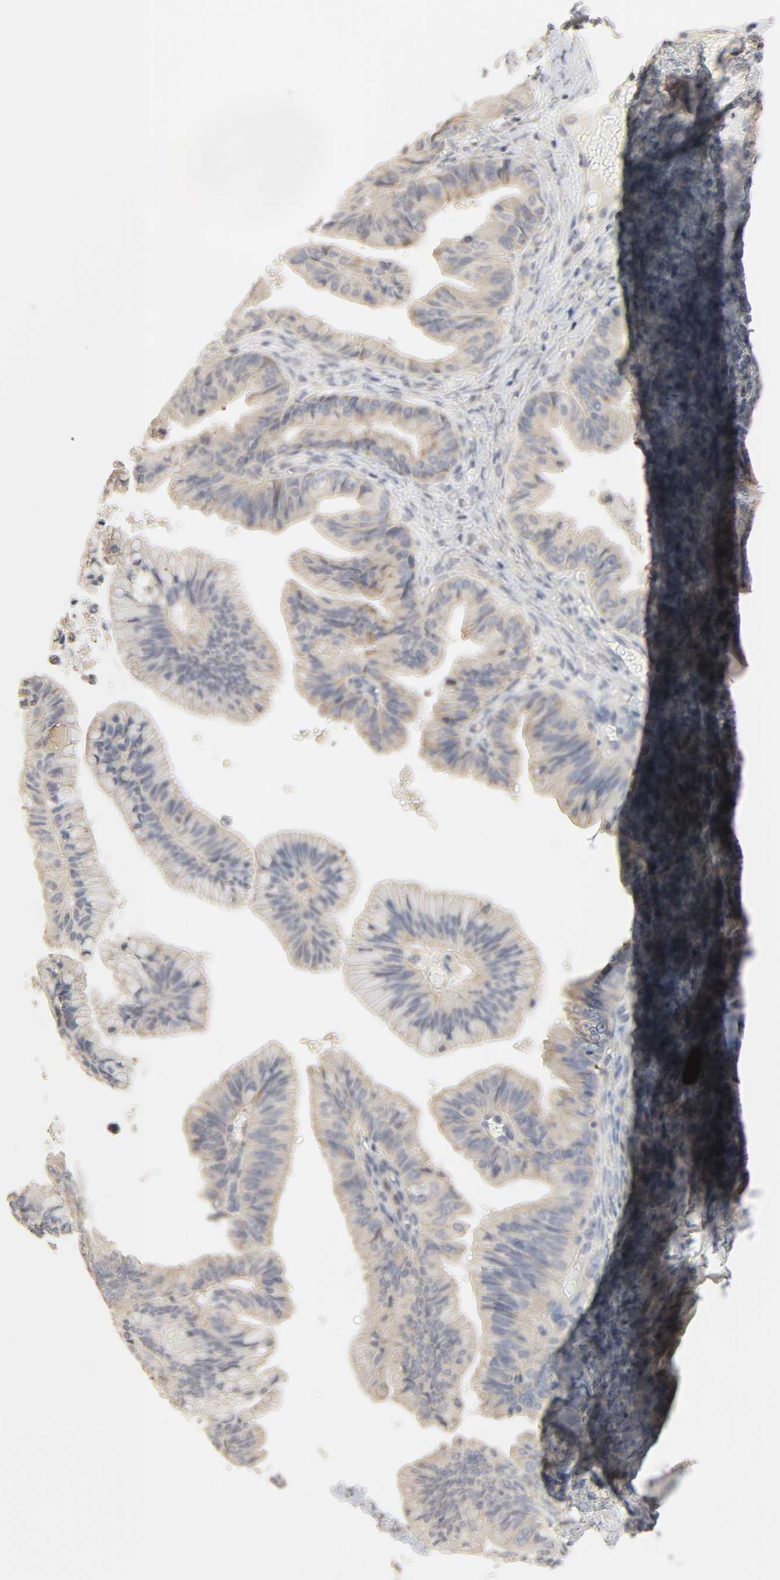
{"staining": {"intensity": "weak", "quantity": ">75%", "location": "cytoplasmic/membranous"}, "tissue": "ovarian cancer", "cell_type": "Tumor cells", "image_type": "cancer", "snomed": [{"axis": "morphology", "description": "Cystadenocarcinoma, mucinous, NOS"}, {"axis": "topography", "description": "Ovary"}], "caption": "The histopathology image shows staining of ovarian cancer, revealing weak cytoplasmic/membranous protein expression (brown color) within tumor cells.", "gene": "CLEC4E", "patient": {"sex": "female", "age": 36}}